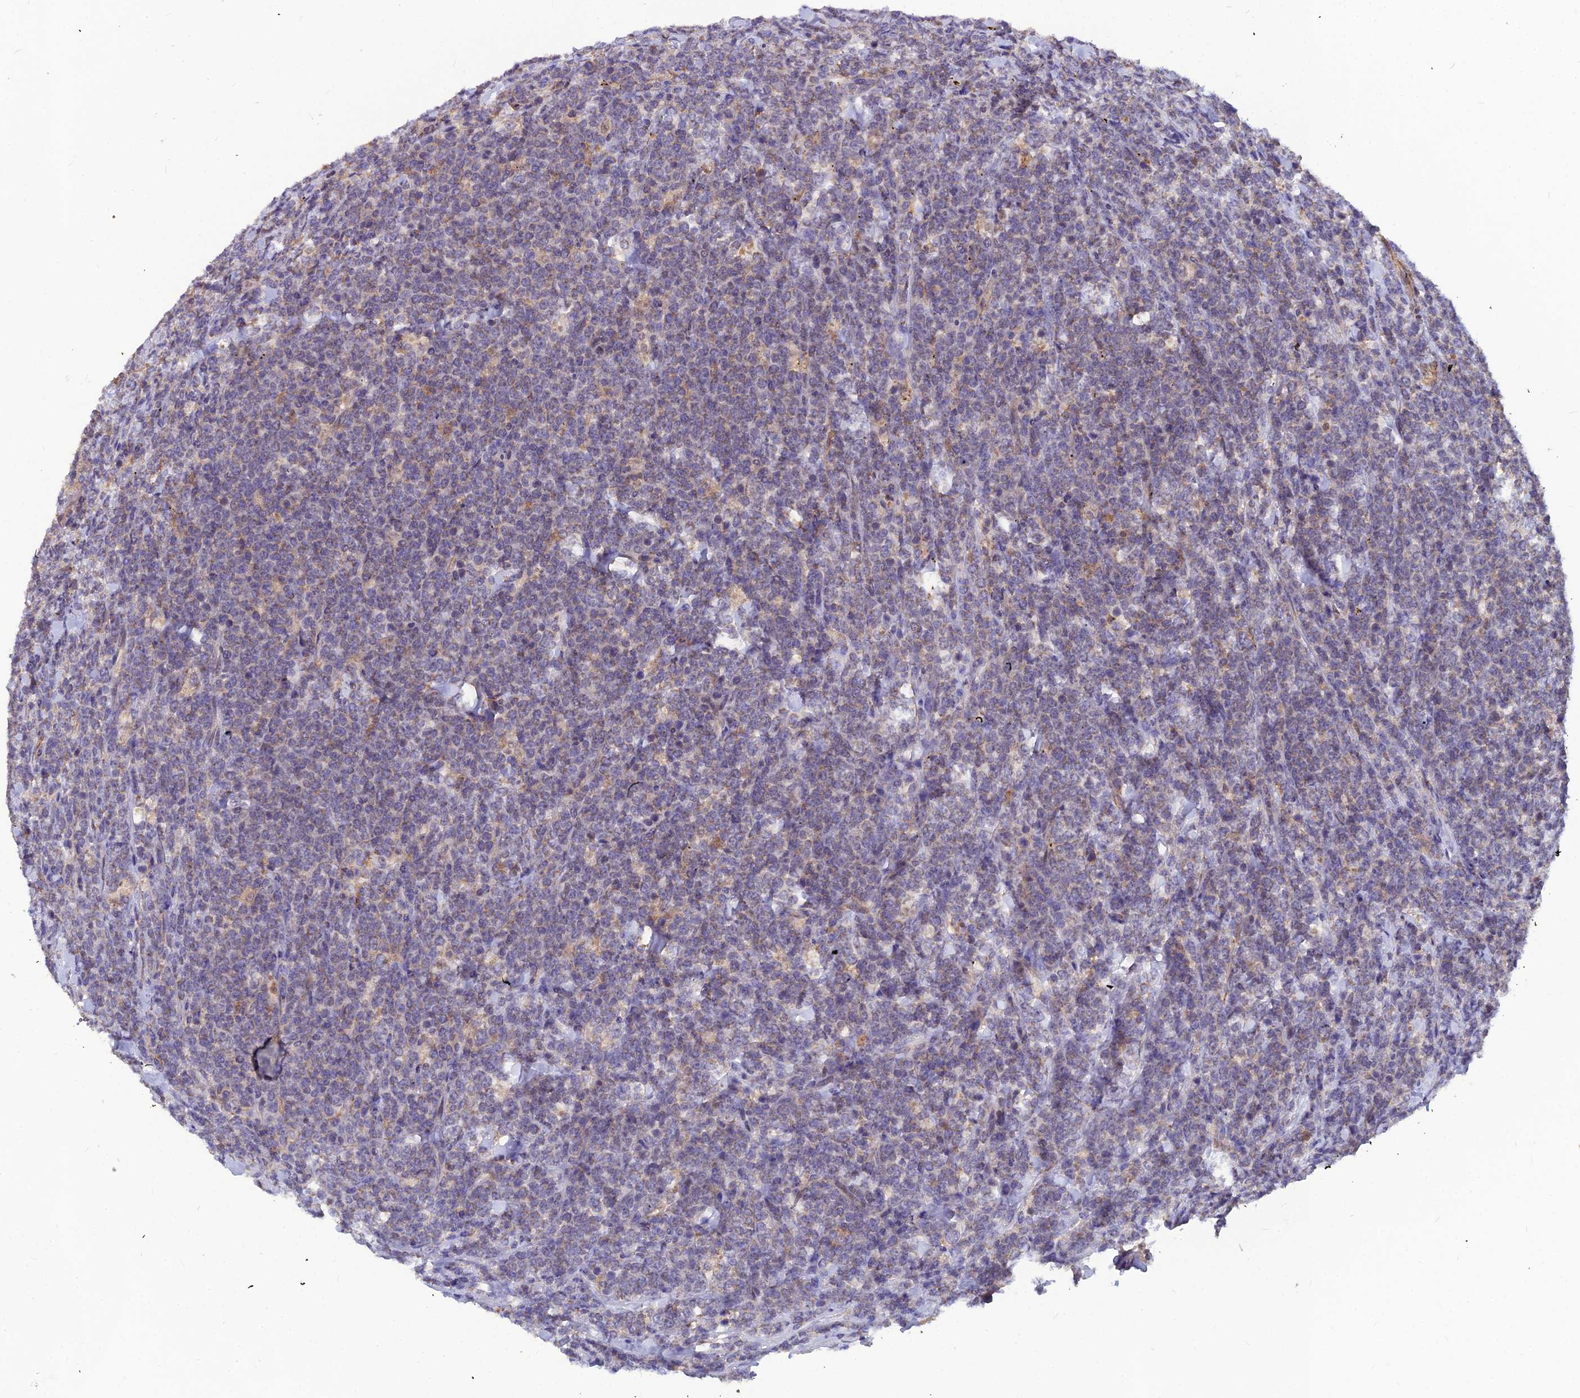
{"staining": {"intensity": "negative", "quantity": "none", "location": "none"}, "tissue": "lymphoma", "cell_type": "Tumor cells", "image_type": "cancer", "snomed": [{"axis": "morphology", "description": "Malignant lymphoma, non-Hodgkin's type, High grade"}, {"axis": "topography", "description": "Small intestine"}], "caption": "Tumor cells show no significant protein staining in malignant lymphoma, non-Hodgkin's type (high-grade).", "gene": "LEKR1", "patient": {"sex": "male", "age": 8}}